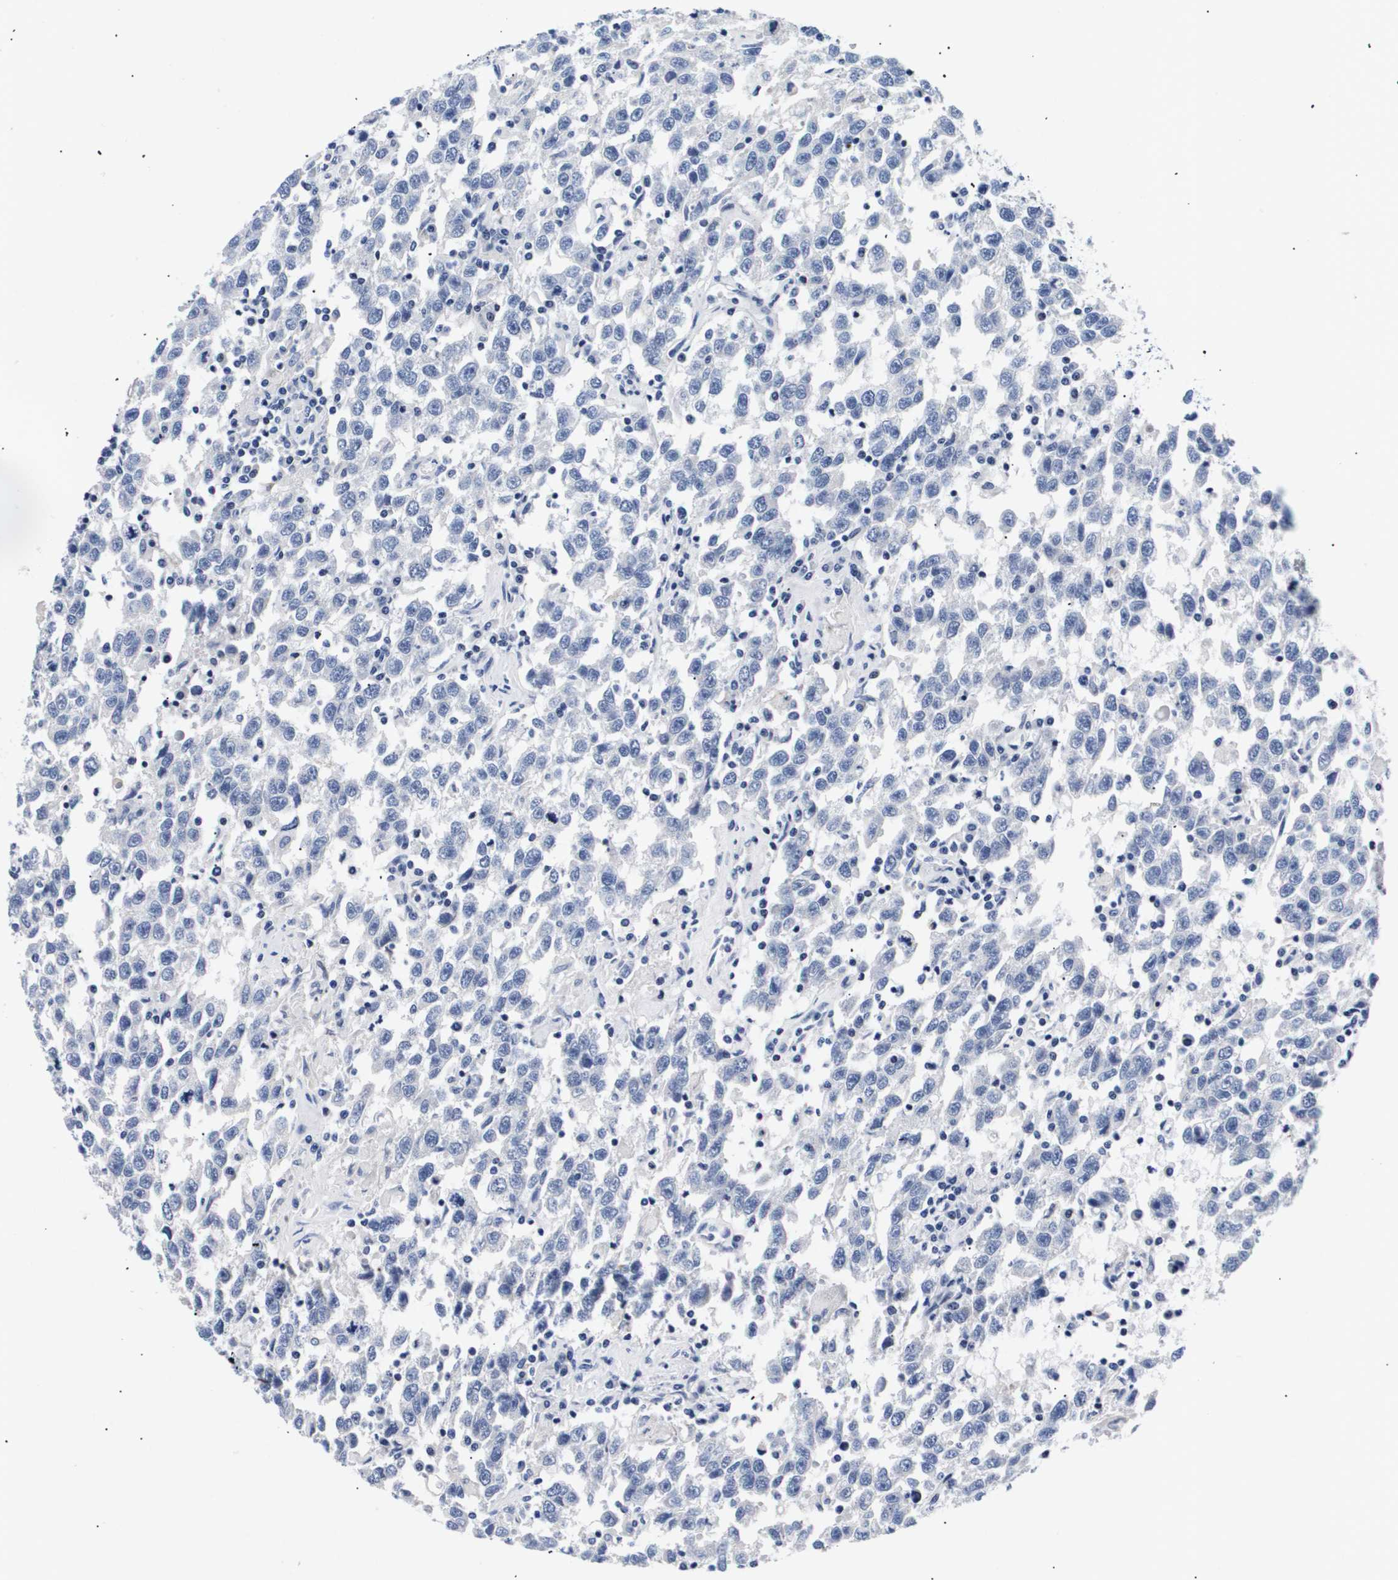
{"staining": {"intensity": "negative", "quantity": "none", "location": "none"}, "tissue": "testis cancer", "cell_type": "Tumor cells", "image_type": "cancer", "snomed": [{"axis": "morphology", "description": "Seminoma, NOS"}, {"axis": "topography", "description": "Testis"}], "caption": "Micrograph shows no significant protein staining in tumor cells of testis cancer.", "gene": "SHD", "patient": {"sex": "male", "age": 41}}